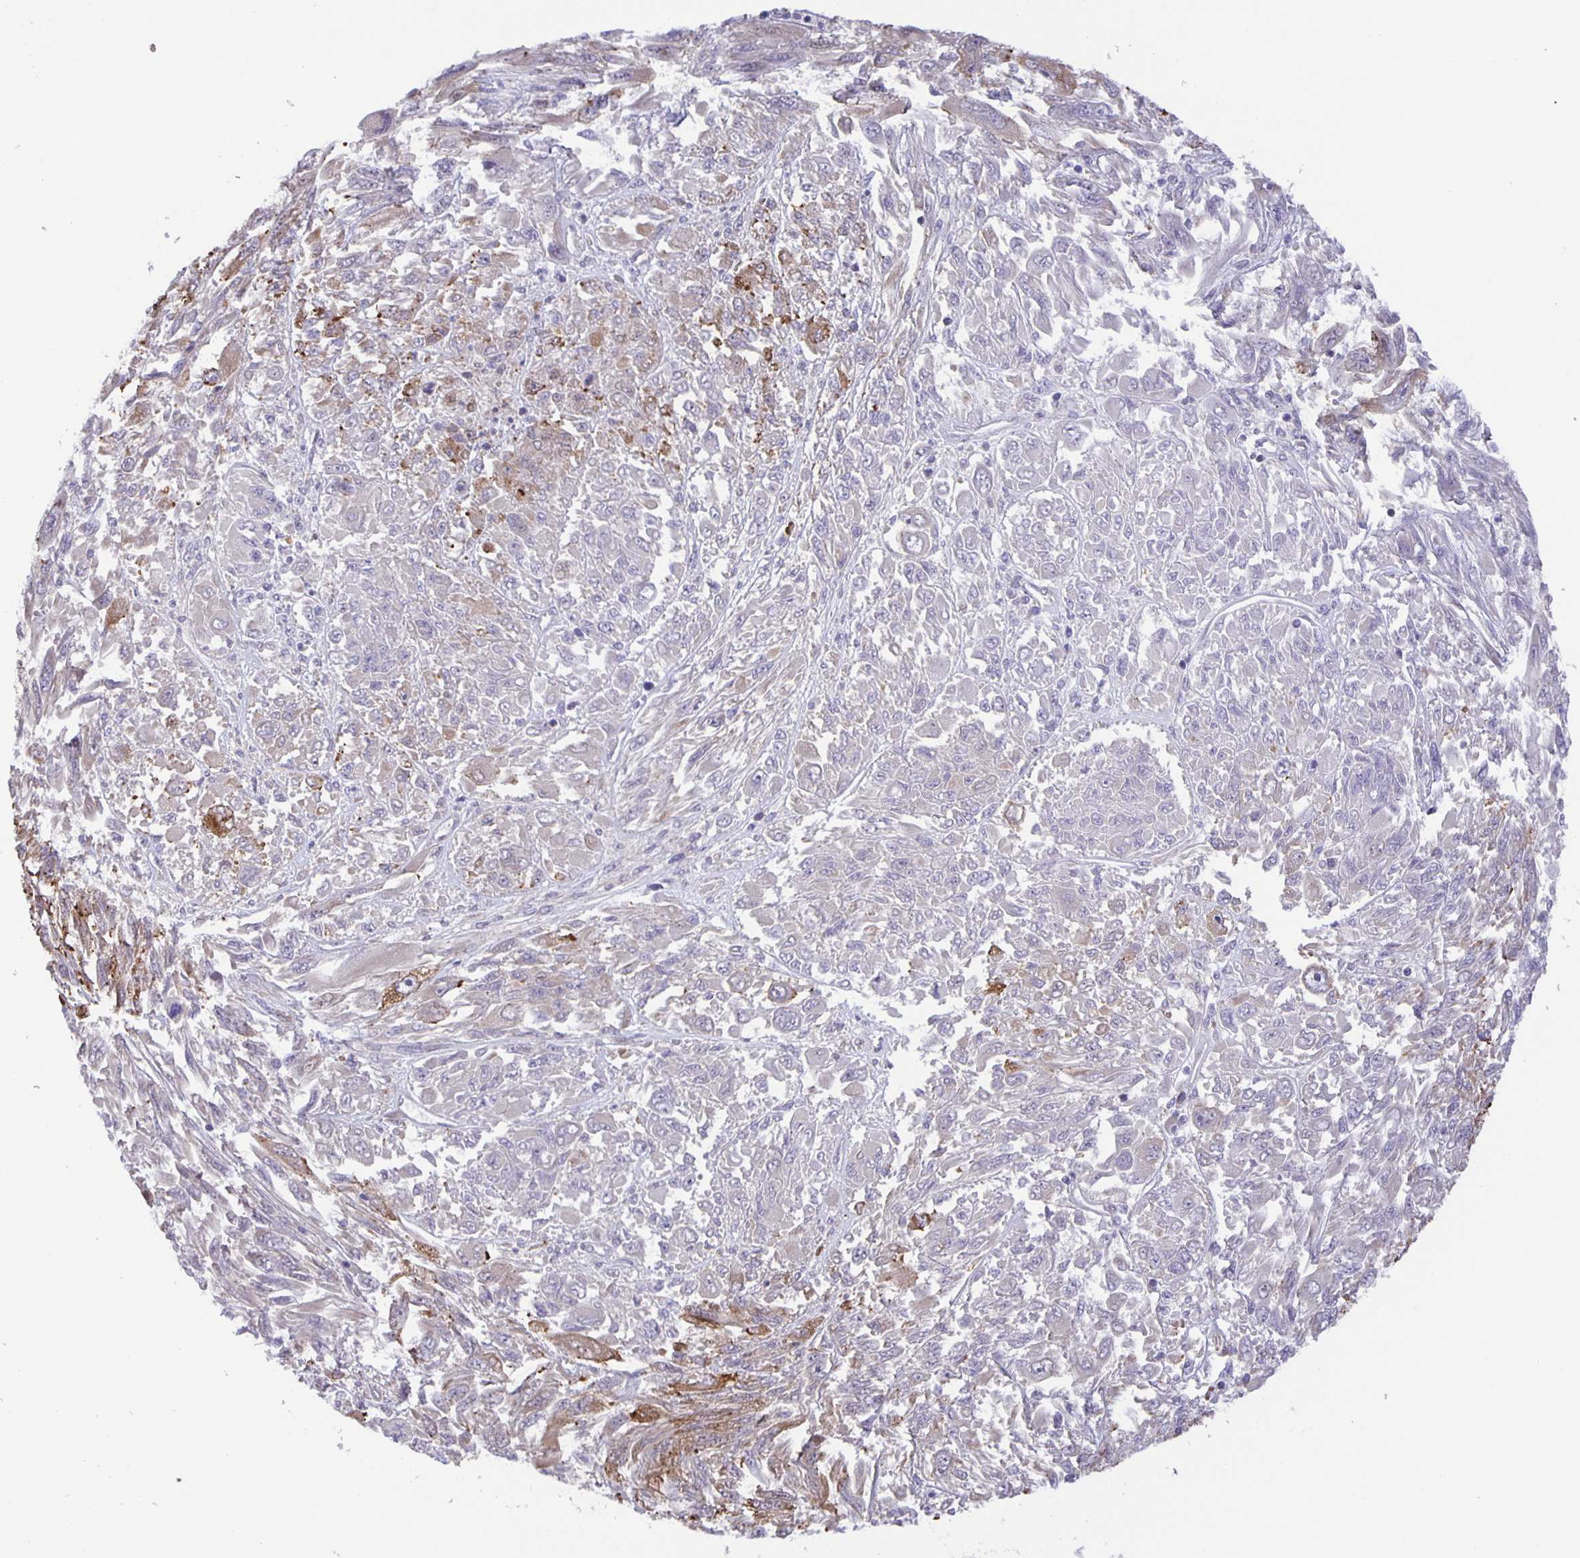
{"staining": {"intensity": "negative", "quantity": "none", "location": "none"}, "tissue": "melanoma", "cell_type": "Tumor cells", "image_type": "cancer", "snomed": [{"axis": "morphology", "description": "Malignant melanoma, NOS"}, {"axis": "topography", "description": "Skin"}], "caption": "Immunohistochemistry of malignant melanoma displays no staining in tumor cells.", "gene": "MAPK12", "patient": {"sex": "female", "age": 91}}